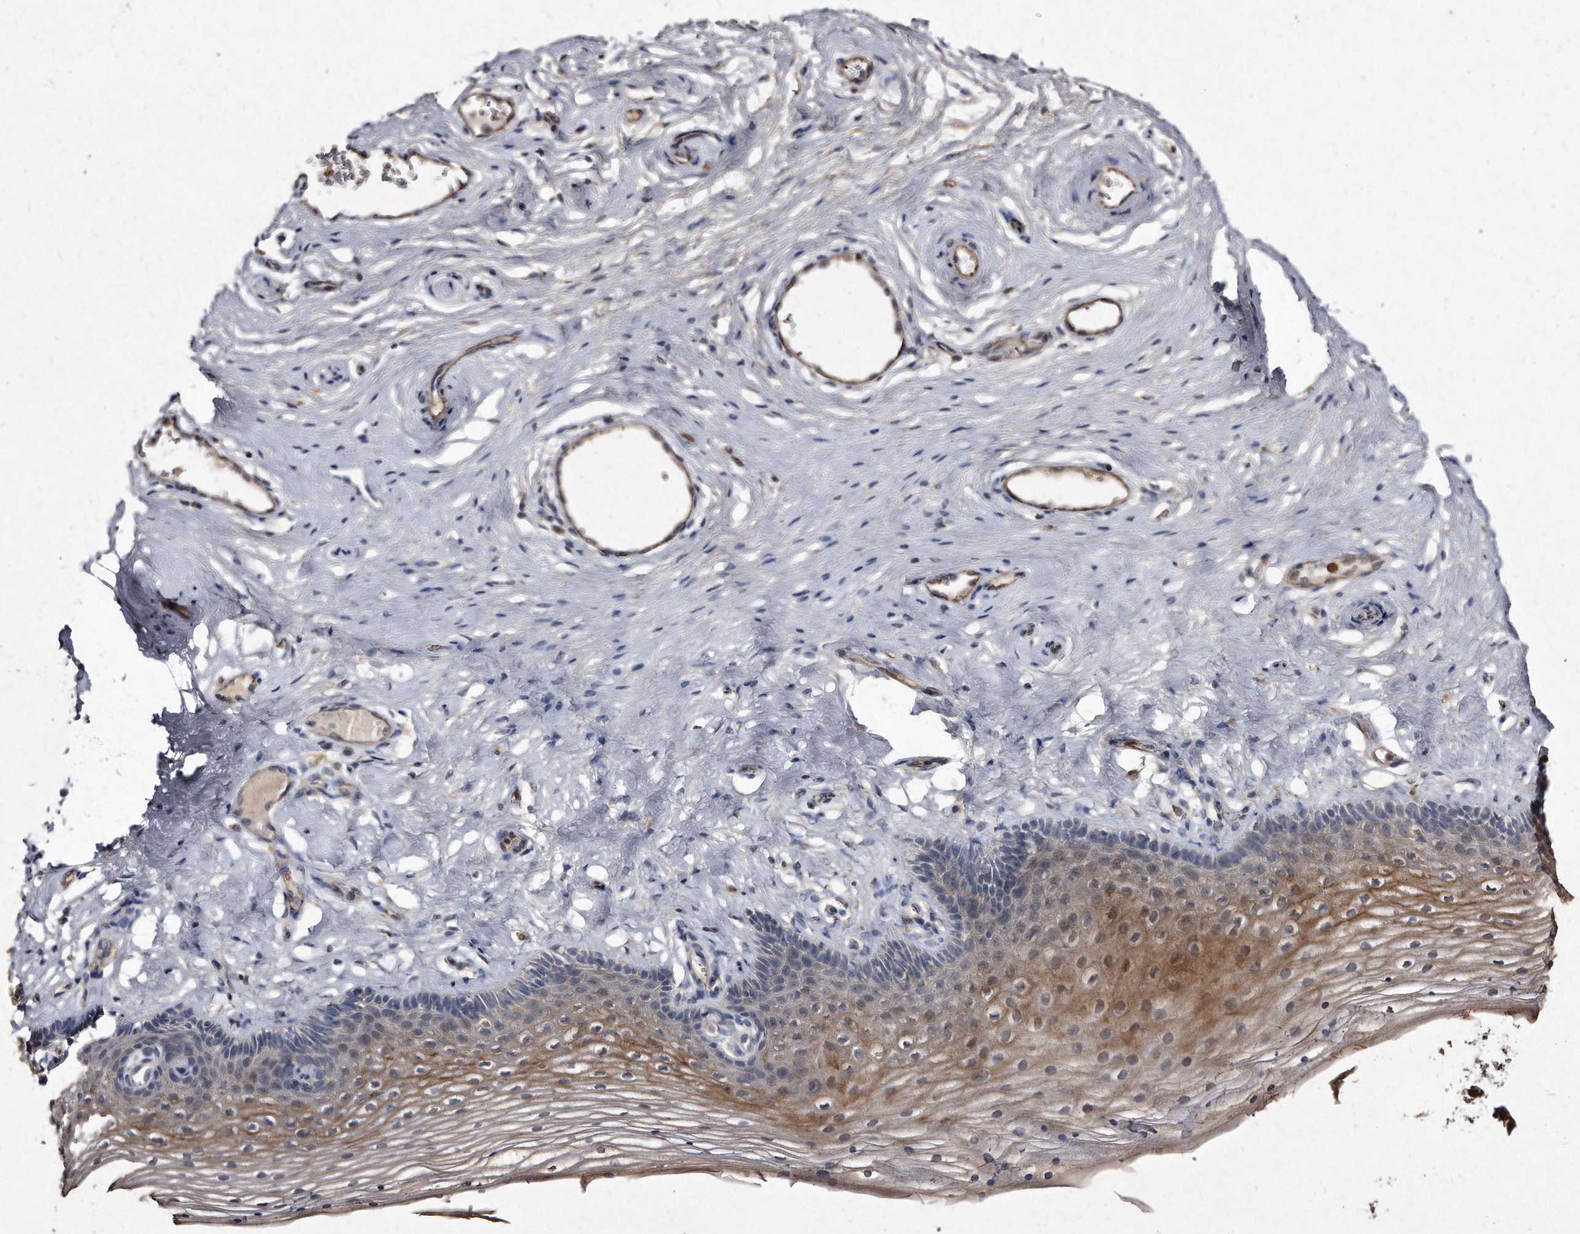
{"staining": {"intensity": "moderate", "quantity": "25%-75%", "location": "cytoplasmic/membranous"}, "tissue": "vagina", "cell_type": "Squamous epithelial cells", "image_type": "normal", "snomed": [{"axis": "morphology", "description": "Normal tissue, NOS"}, {"axis": "topography", "description": "Vagina"}], "caption": "Immunohistochemical staining of benign human vagina shows moderate cytoplasmic/membranous protein staining in about 25%-75% of squamous epithelial cells. Ihc stains the protein of interest in brown and the nuclei are stained blue.", "gene": "KLHDC3", "patient": {"sex": "female", "age": 46}}